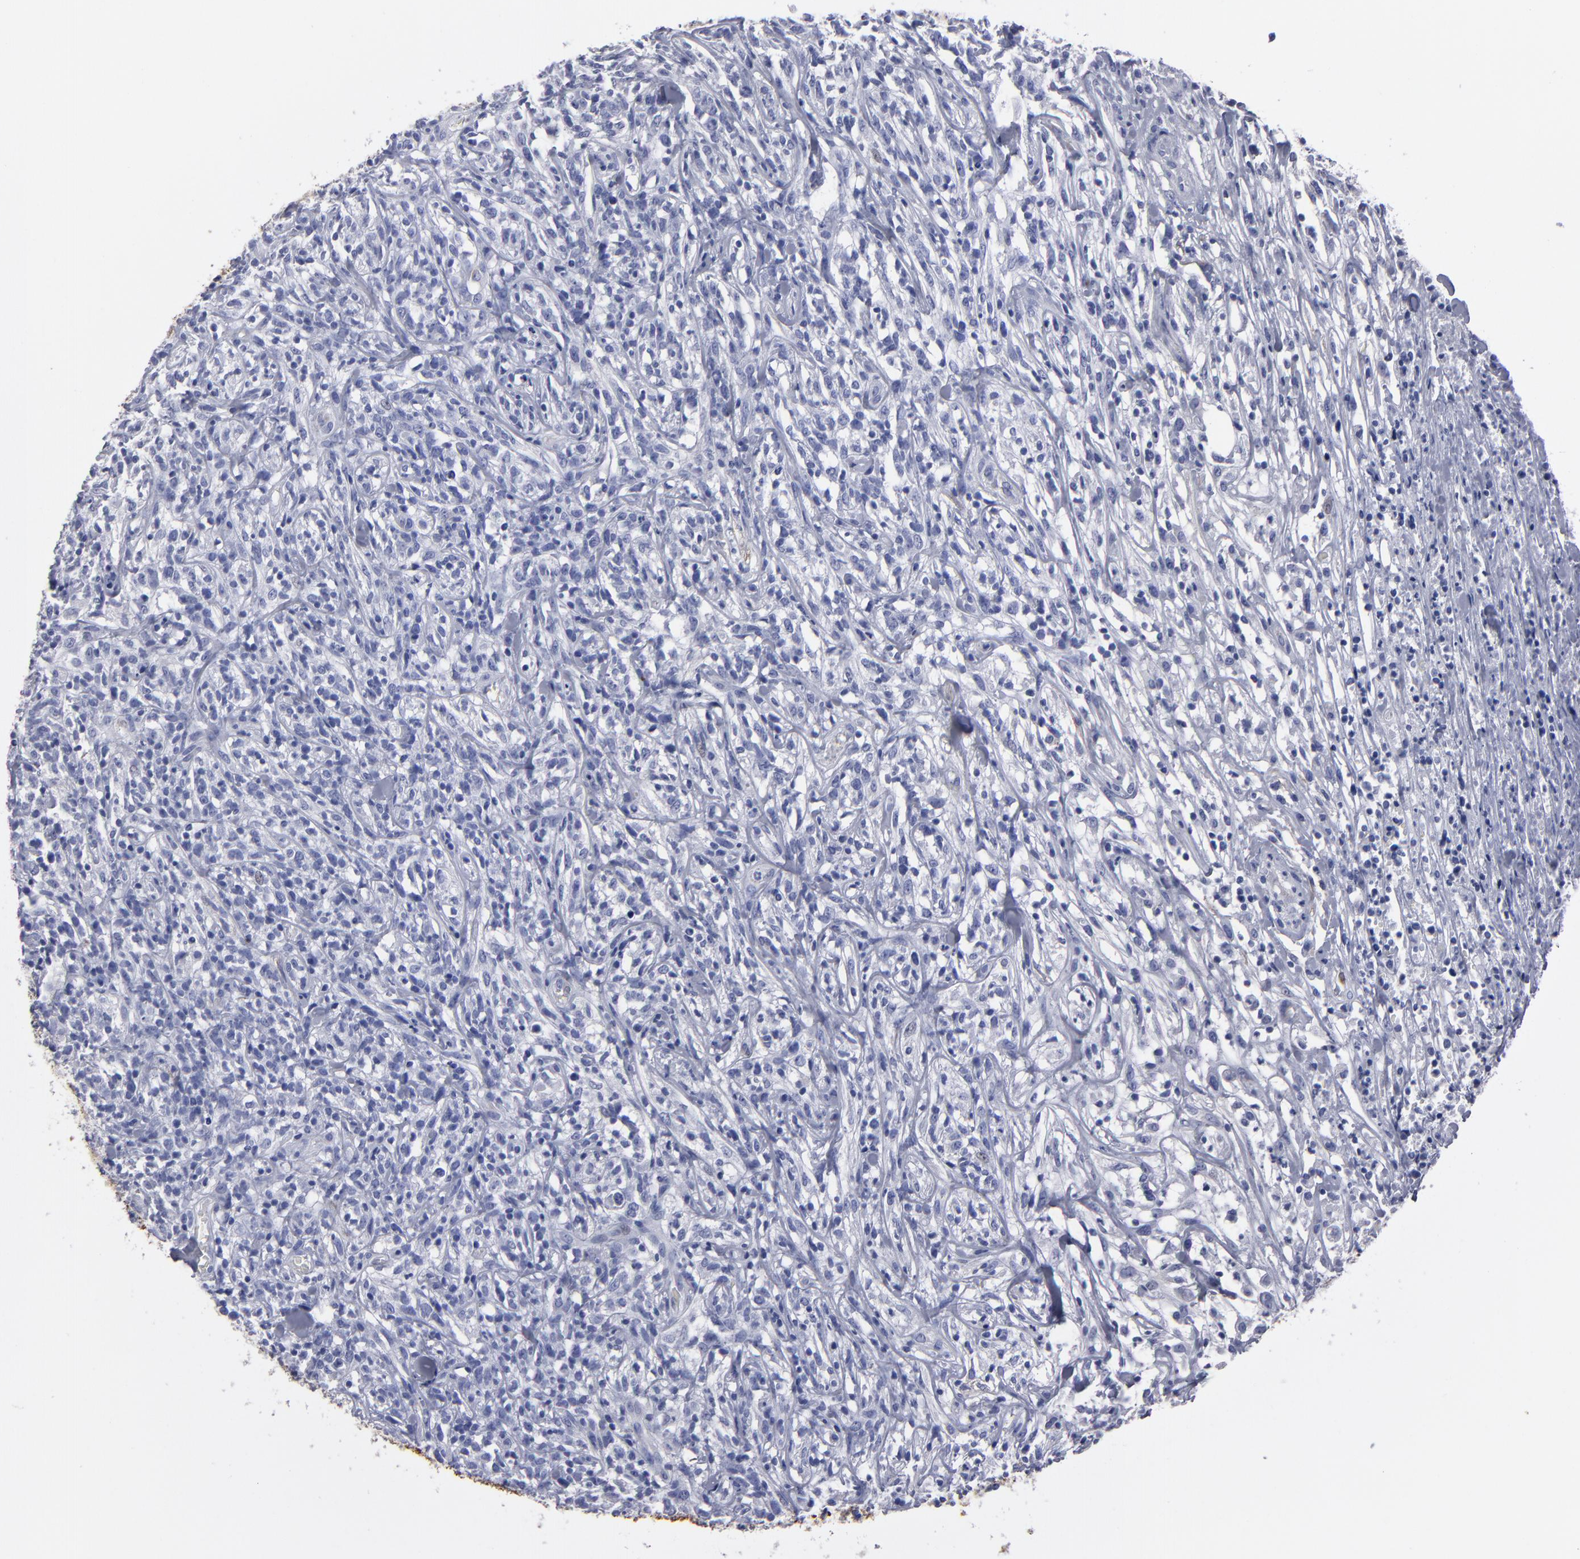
{"staining": {"intensity": "negative", "quantity": "none", "location": "none"}, "tissue": "lymphoma", "cell_type": "Tumor cells", "image_type": "cancer", "snomed": [{"axis": "morphology", "description": "Malignant lymphoma, non-Hodgkin's type, High grade"}, {"axis": "topography", "description": "Lymph node"}], "caption": "DAB (3,3'-diaminobenzidine) immunohistochemical staining of human high-grade malignant lymphoma, non-Hodgkin's type demonstrates no significant positivity in tumor cells.", "gene": "CADM3", "patient": {"sex": "female", "age": 73}}